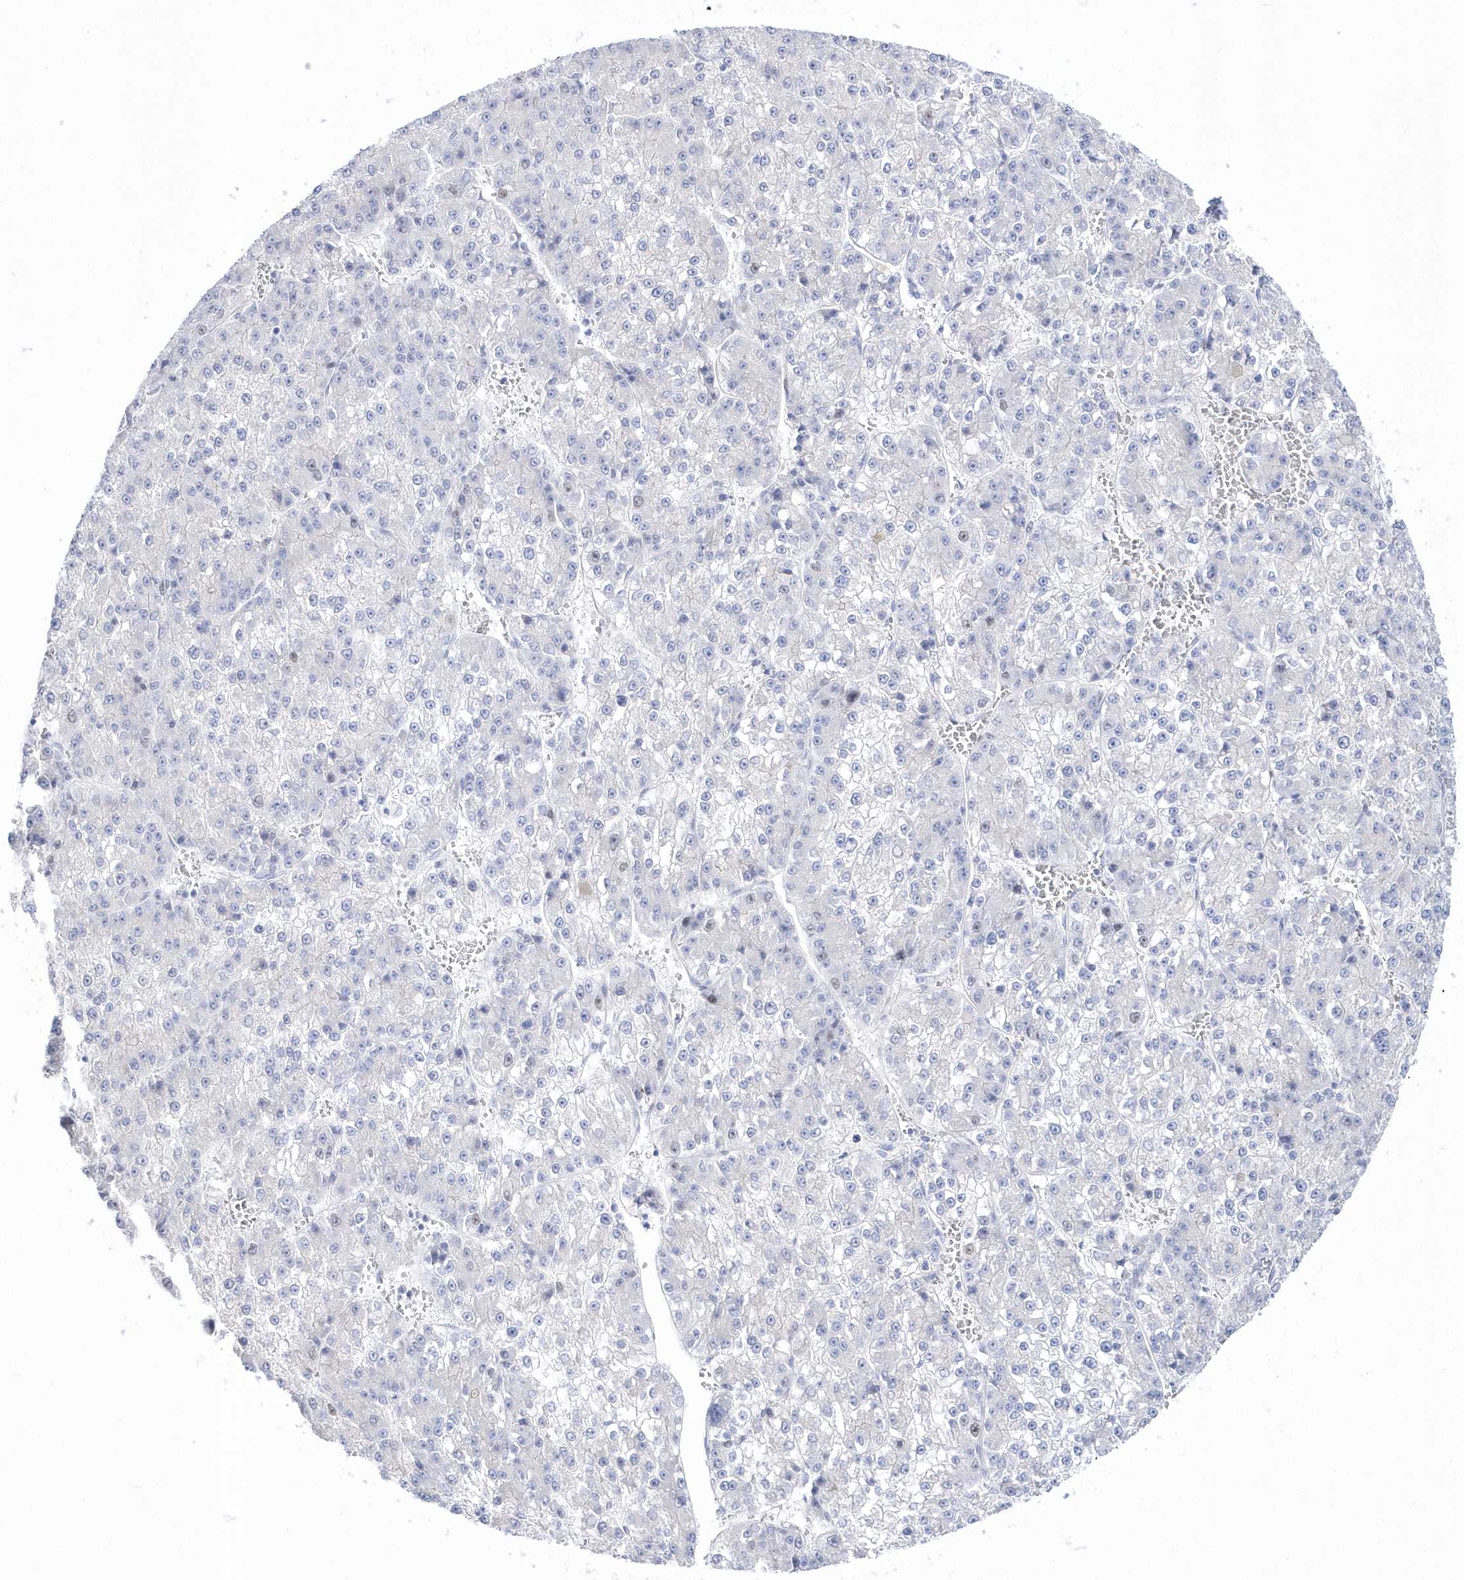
{"staining": {"intensity": "negative", "quantity": "none", "location": "none"}, "tissue": "liver cancer", "cell_type": "Tumor cells", "image_type": "cancer", "snomed": [{"axis": "morphology", "description": "Carcinoma, Hepatocellular, NOS"}, {"axis": "topography", "description": "Liver"}], "caption": "Immunohistochemistry (IHC) of human liver cancer reveals no expression in tumor cells.", "gene": "TMCO6", "patient": {"sex": "female", "age": 73}}